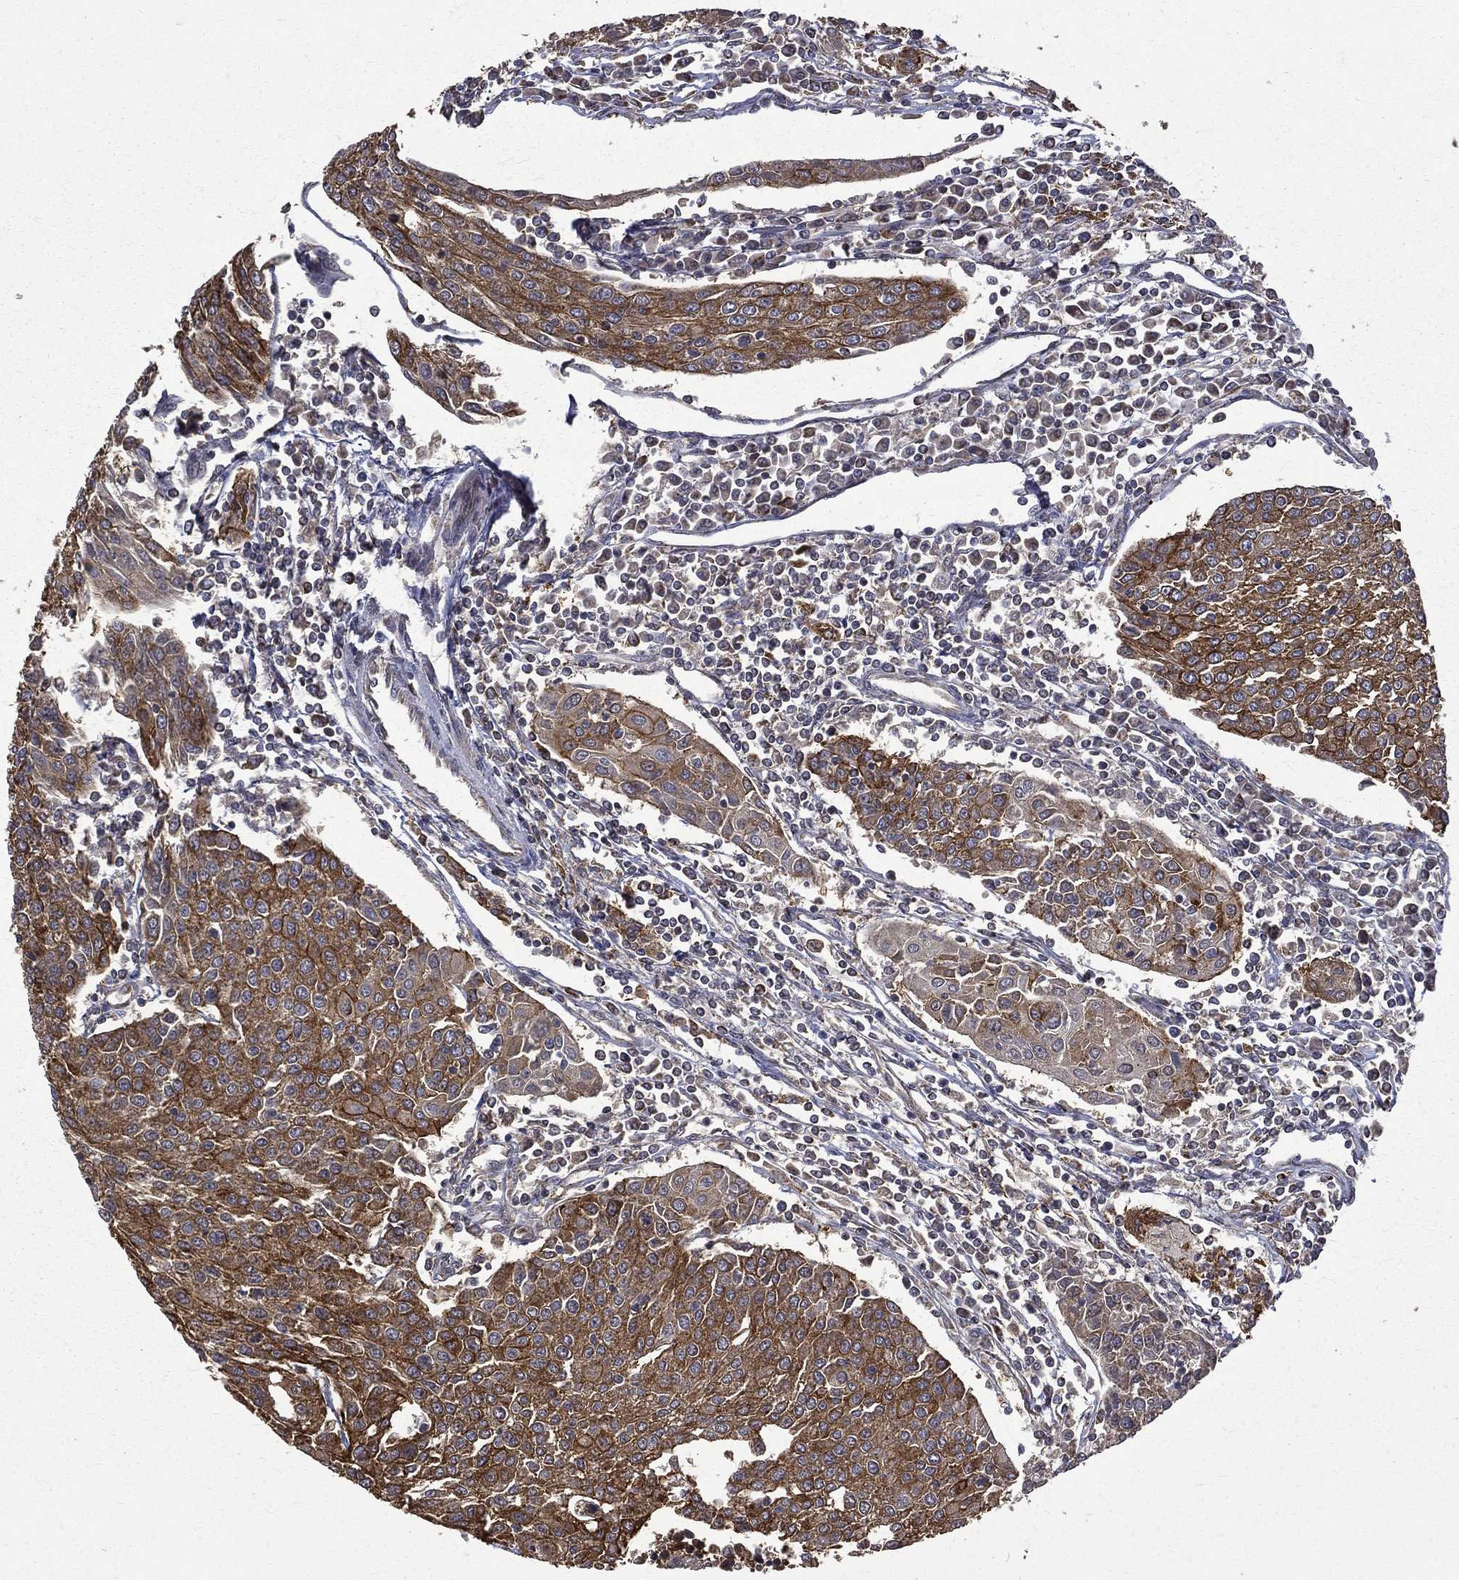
{"staining": {"intensity": "strong", "quantity": ">75%", "location": "cytoplasmic/membranous"}, "tissue": "urothelial cancer", "cell_type": "Tumor cells", "image_type": "cancer", "snomed": [{"axis": "morphology", "description": "Urothelial carcinoma, High grade"}, {"axis": "topography", "description": "Urinary bladder"}], "caption": "High-grade urothelial carcinoma stained with DAB (3,3'-diaminobenzidine) immunohistochemistry reveals high levels of strong cytoplasmic/membranous expression in about >75% of tumor cells.", "gene": "RPGR", "patient": {"sex": "female", "age": 85}}